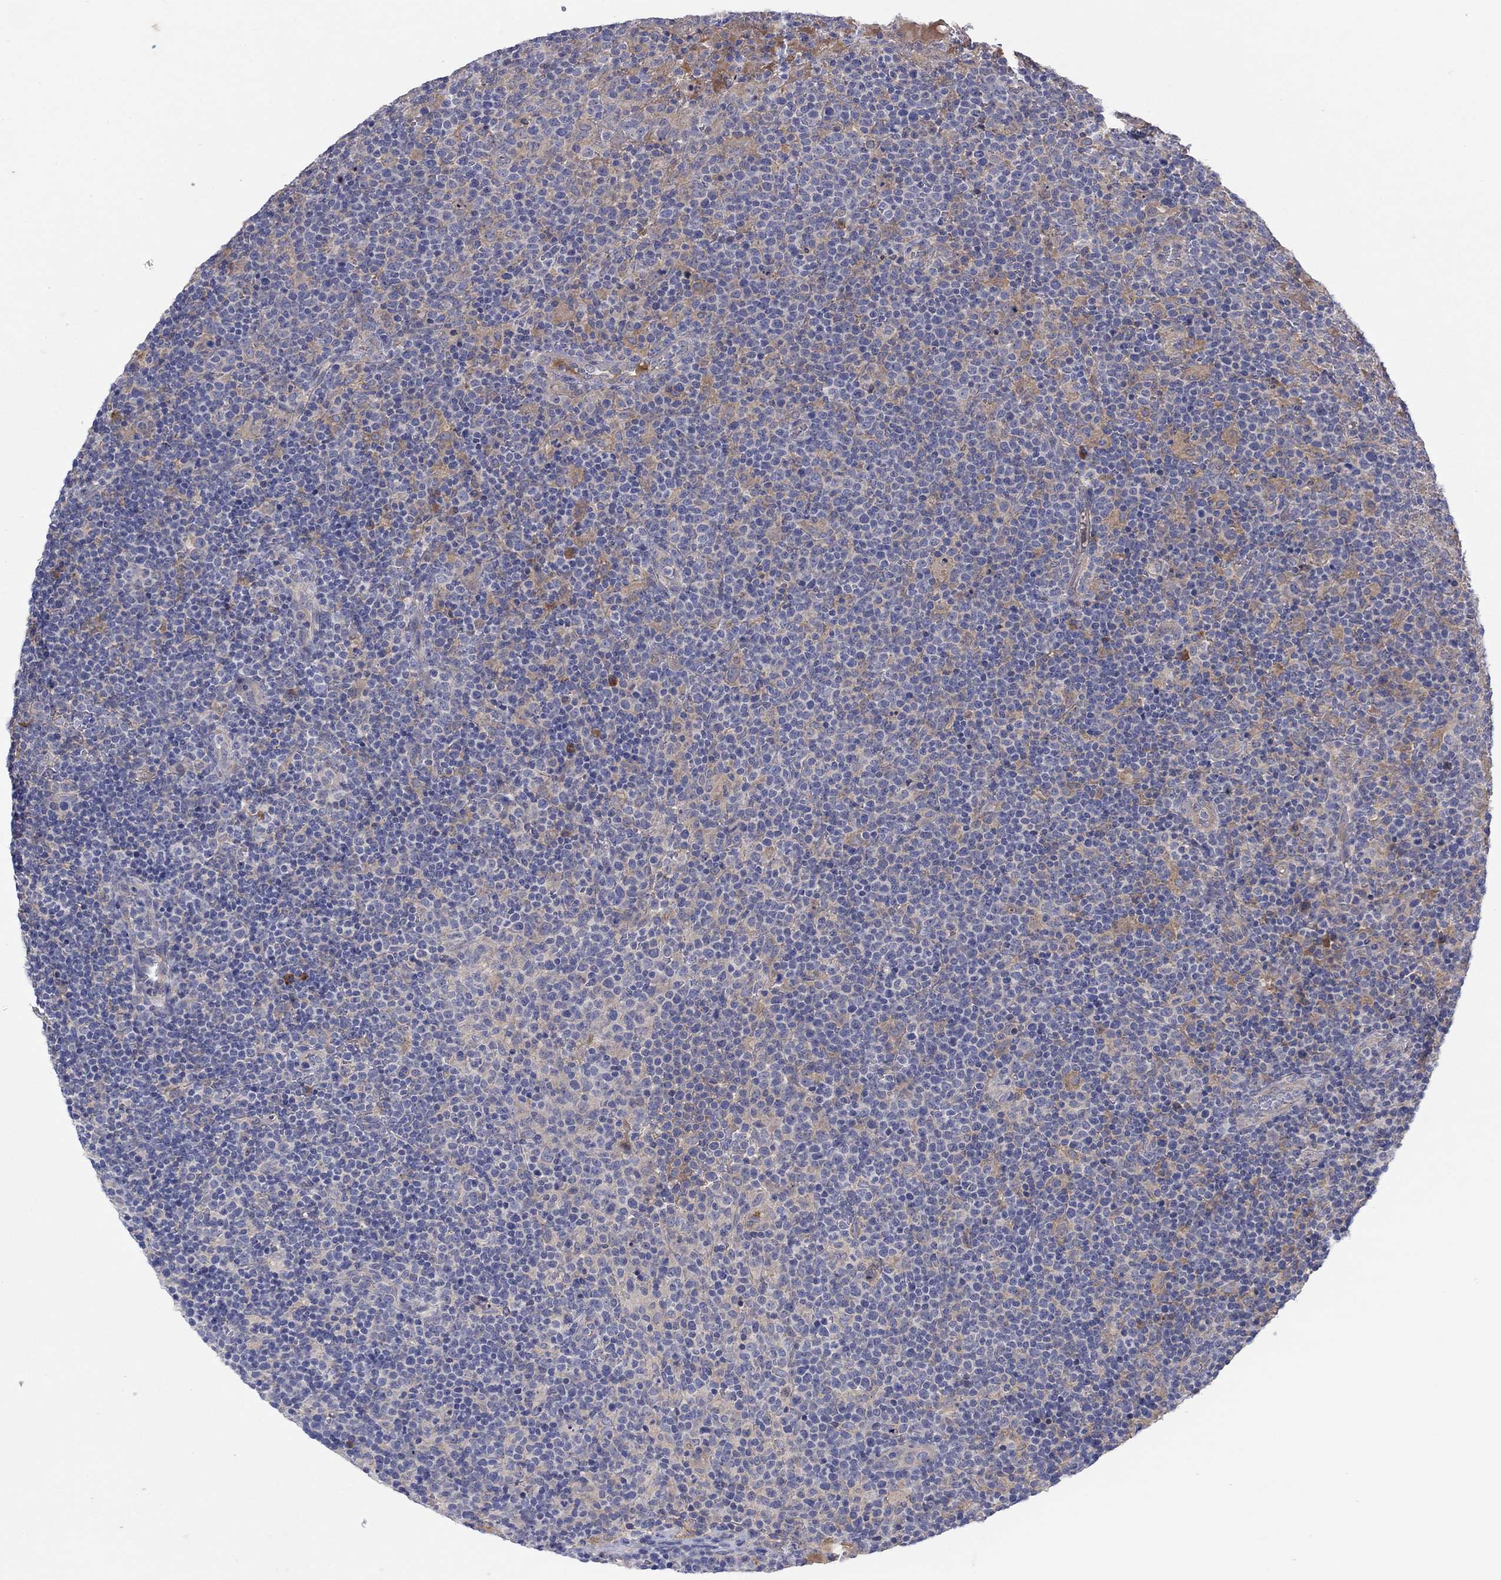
{"staining": {"intensity": "weak", "quantity": "25%-75%", "location": "cytoplasmic/membranous"}, "tissue": "lymphoma", "cell_type": "Tumor cells", "image_type": "cancer", "snomed": [{"axis": "morphology", "description": "Malignant lymphoma, non-Hodgkin's type, High grade"}, {"axis": "topography", "description": "Lymph node"}], "caption": "Protein staining demonstrates weak cytoplasmic/membranous positivity in approximately 25%-75% of tumor cells in lymphoma.", "gene": "PLCL2", "patient": {"sex": "male", "age": 61}}